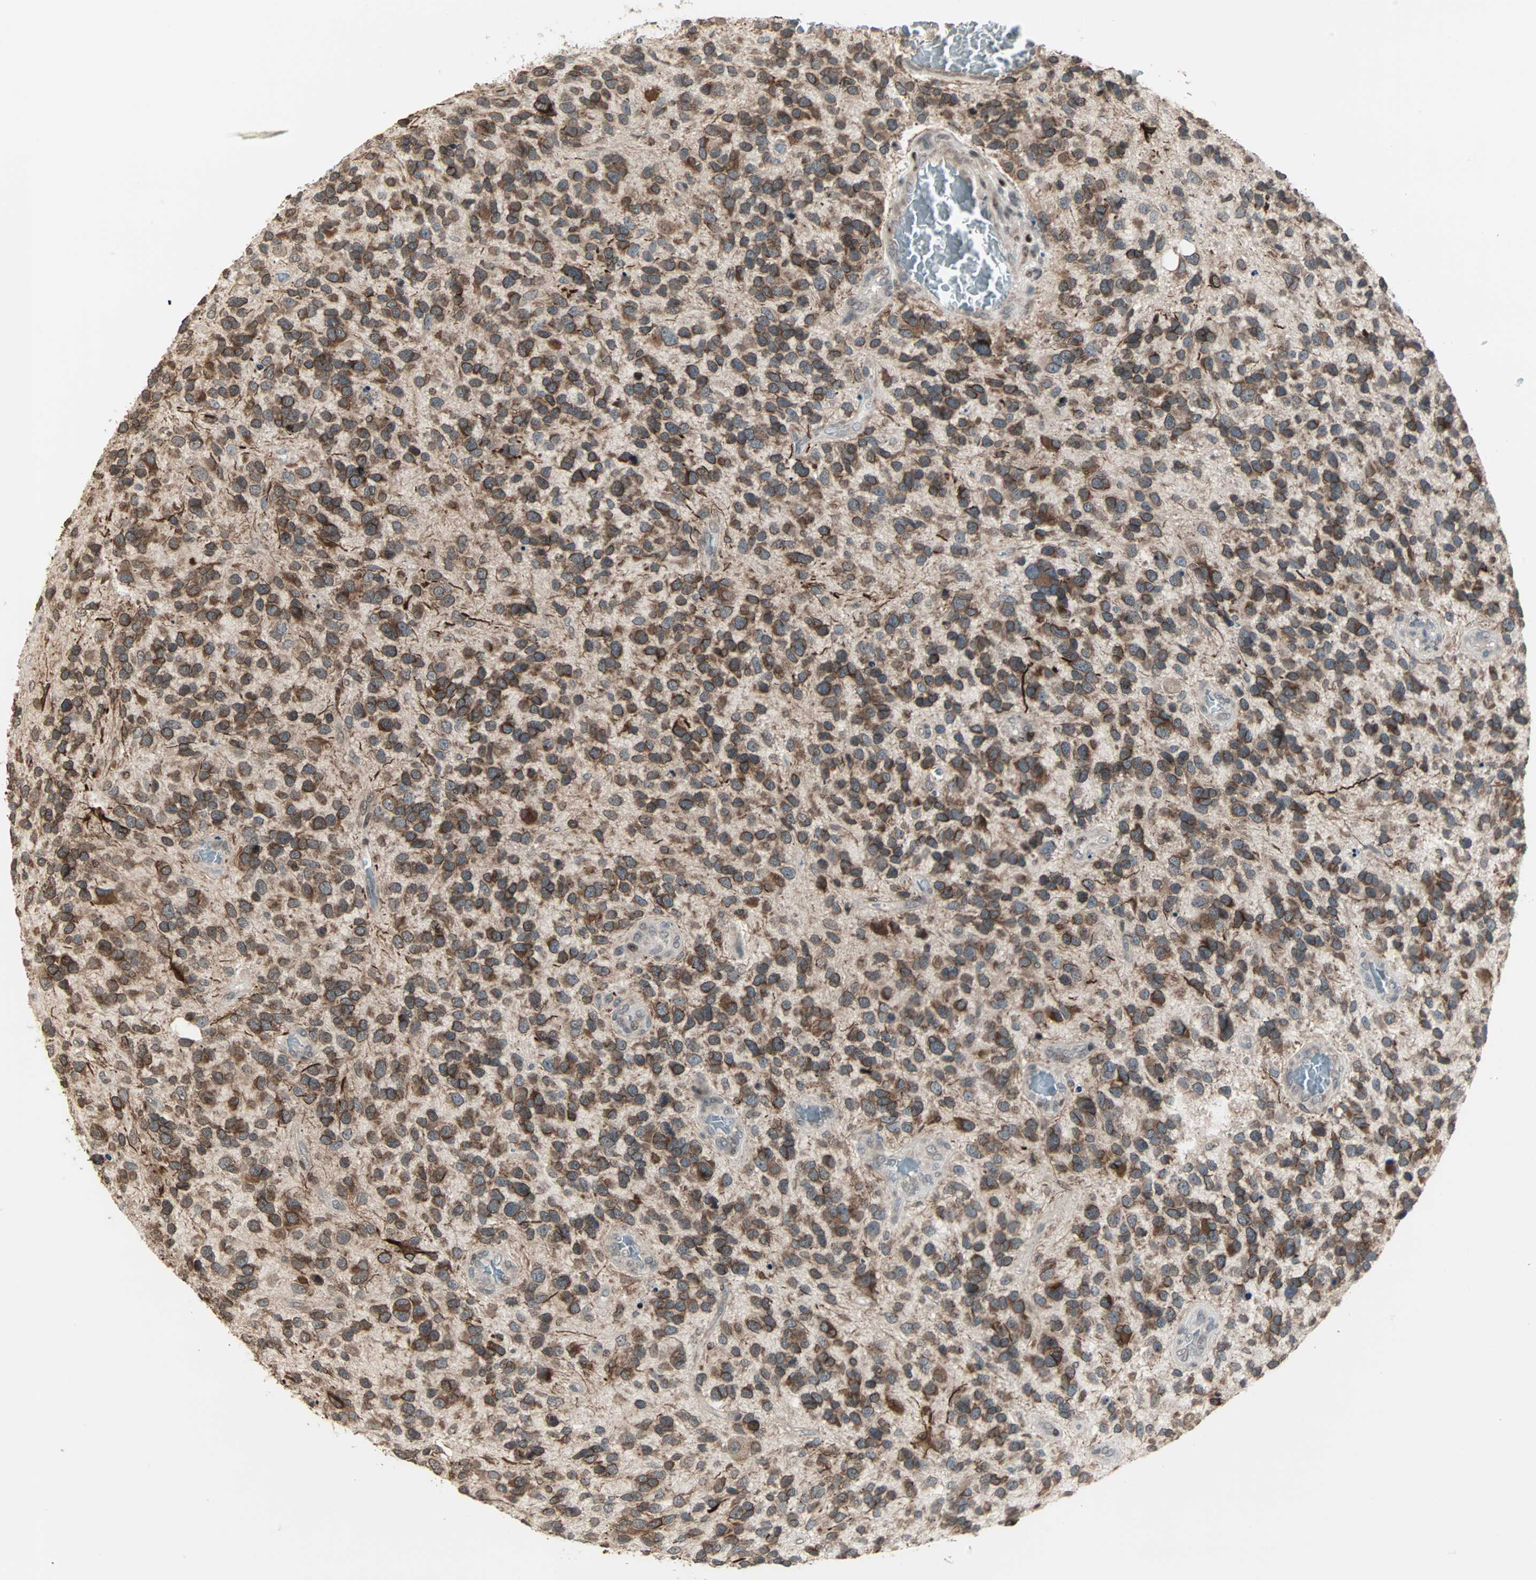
{"staining": {"intensity": "moderate", "quantity": ">75%", "location": "cytoplasmic/membranous,nuclear"}, "tissue": "glioma", "cell_type": "Tumor cells", "image_type": "cancer", "snomed": [{"axis": "morphology", "description": "Glioma, malignant, High grade"}, {"axis": "topography", "description": "Brain"}], "caption": "This is an image of immunohistochemistry (IHC) staining of malignant high-grade glioma, which shows moderate expression in the cytoplasmic/membranous and nuclear of tumor cells.", "gene": "CBLC", "patient": {"sex": "female", "age": 58}}